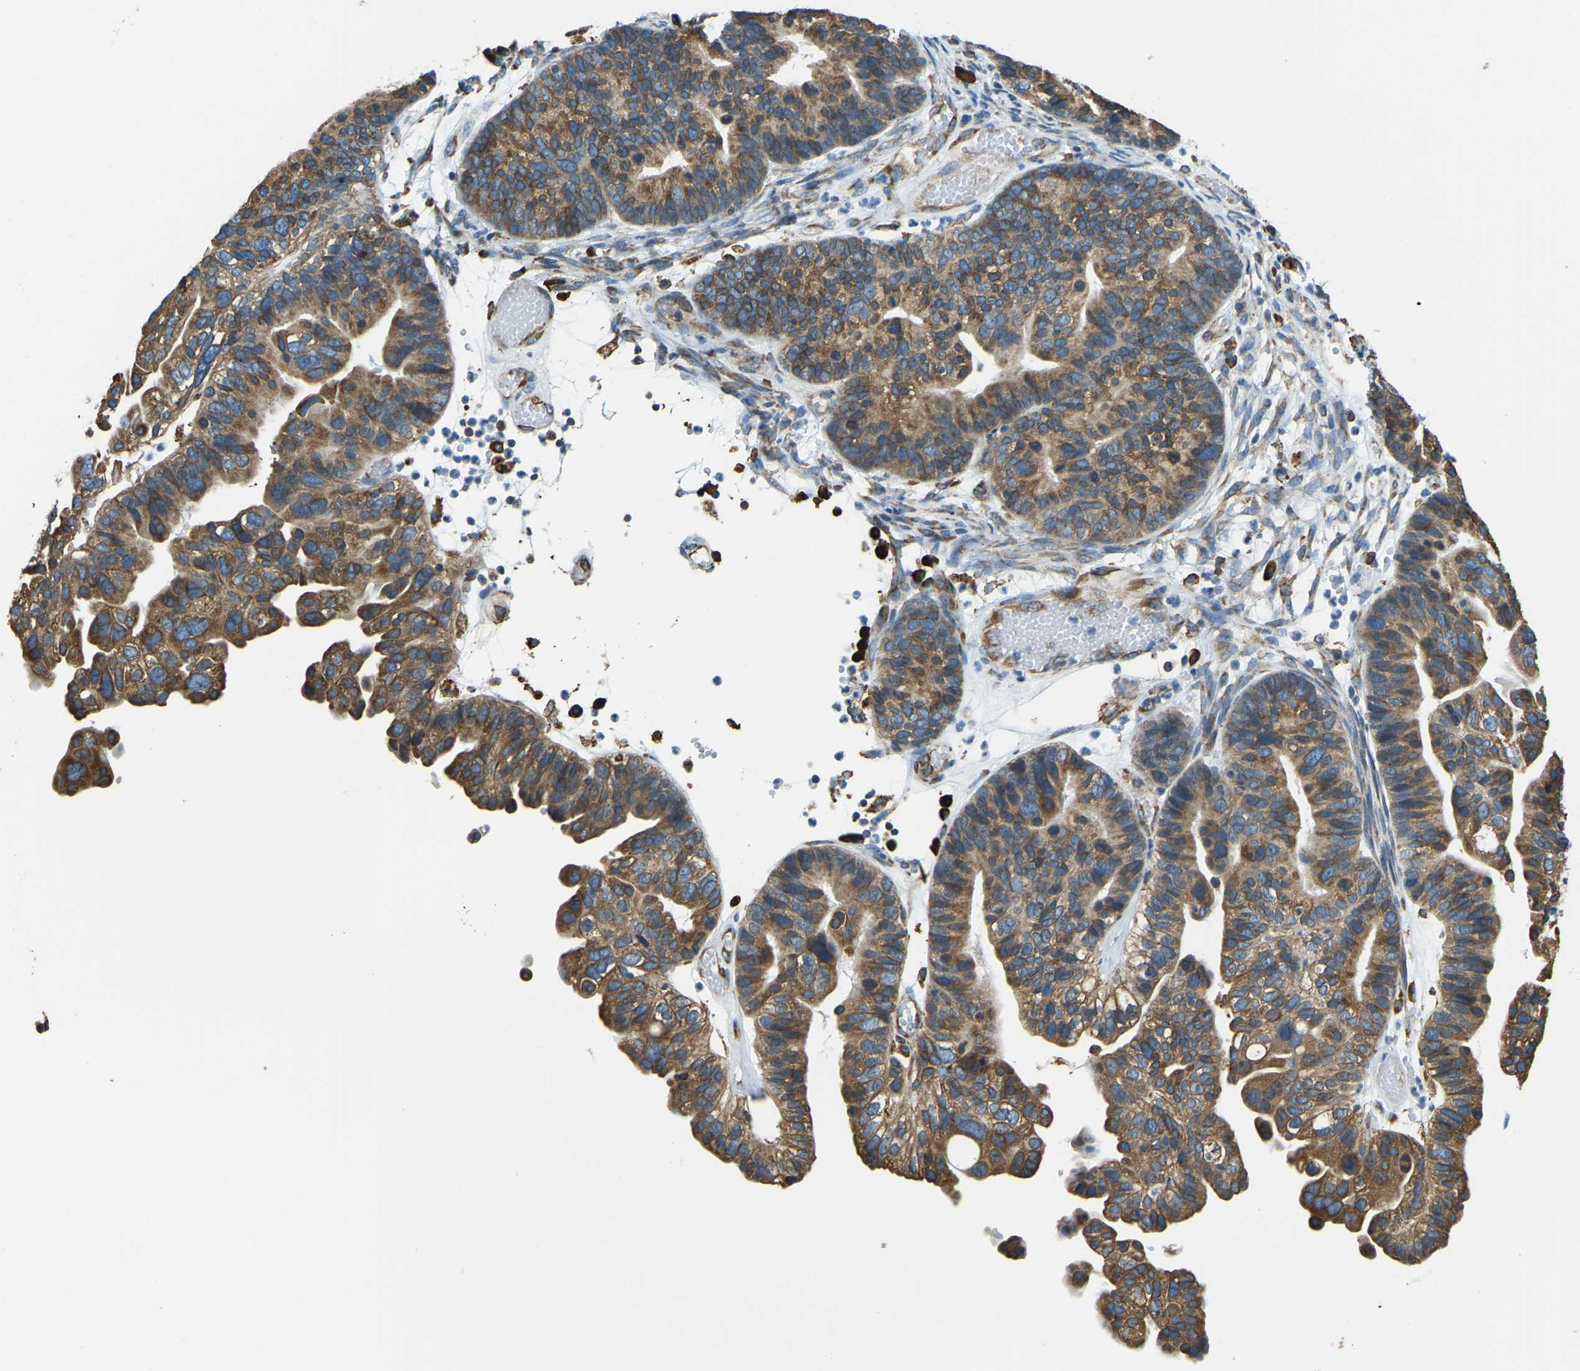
{"staining": {"intensity": "moderate", "quantity": ">75%", "location": "cytoplasmic/membranous"}, "tissue": "ovarian cancer", "cell_type": "Tumor cells", "image_type": "cancer", "snomed": [{"axis": "morphology", "description": "Cystadenocarcinoma, serous, NOS"}, {"axis": "topography", "description": "Ovary"}], "caption": "Serous cystadenocarcinoma (ovarian) stained with a protein marker reveals moderate staining in tumor cells.", "gene": "RNF115", "patient": {"sex": "female", "age": 56}}